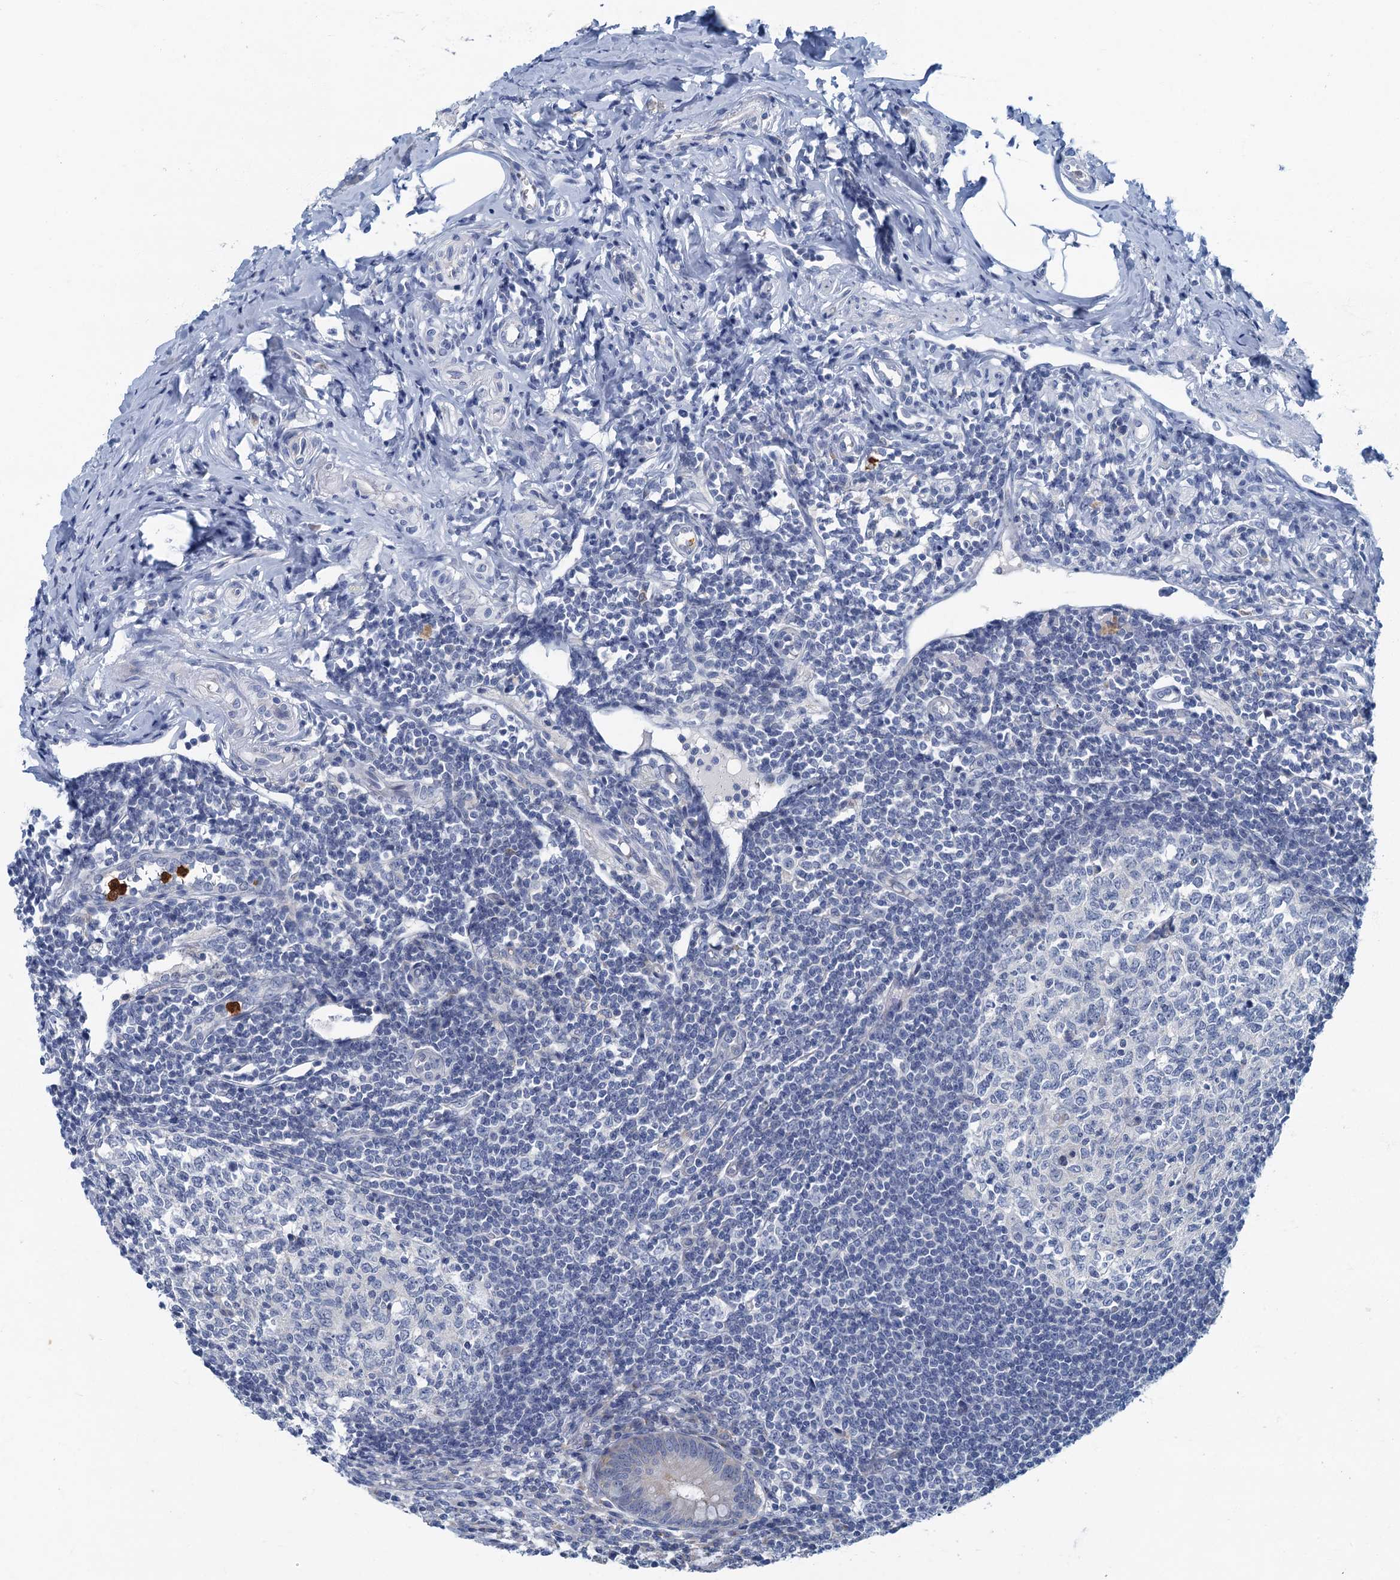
{"staining": {"intensity": "moderate", "quantity": "<25%", "location": "cytoplasmic/membranous"}, "tissue": "appendix", "cell_type": "Glandular cells", "image_type": "normal", "snomed": [{"axis": "morphology", "description": "Normal tissue, NOS"}, {"axis": "topography", "description": "Appendix"}], "caption": "Protein expression analysis of normal appendix reveals moderate cytoplasmic/membranous staining in about <25% of glandular cells.", "gene": "ANKDD1A", "patient": {"sex": "female", "age": 33}}